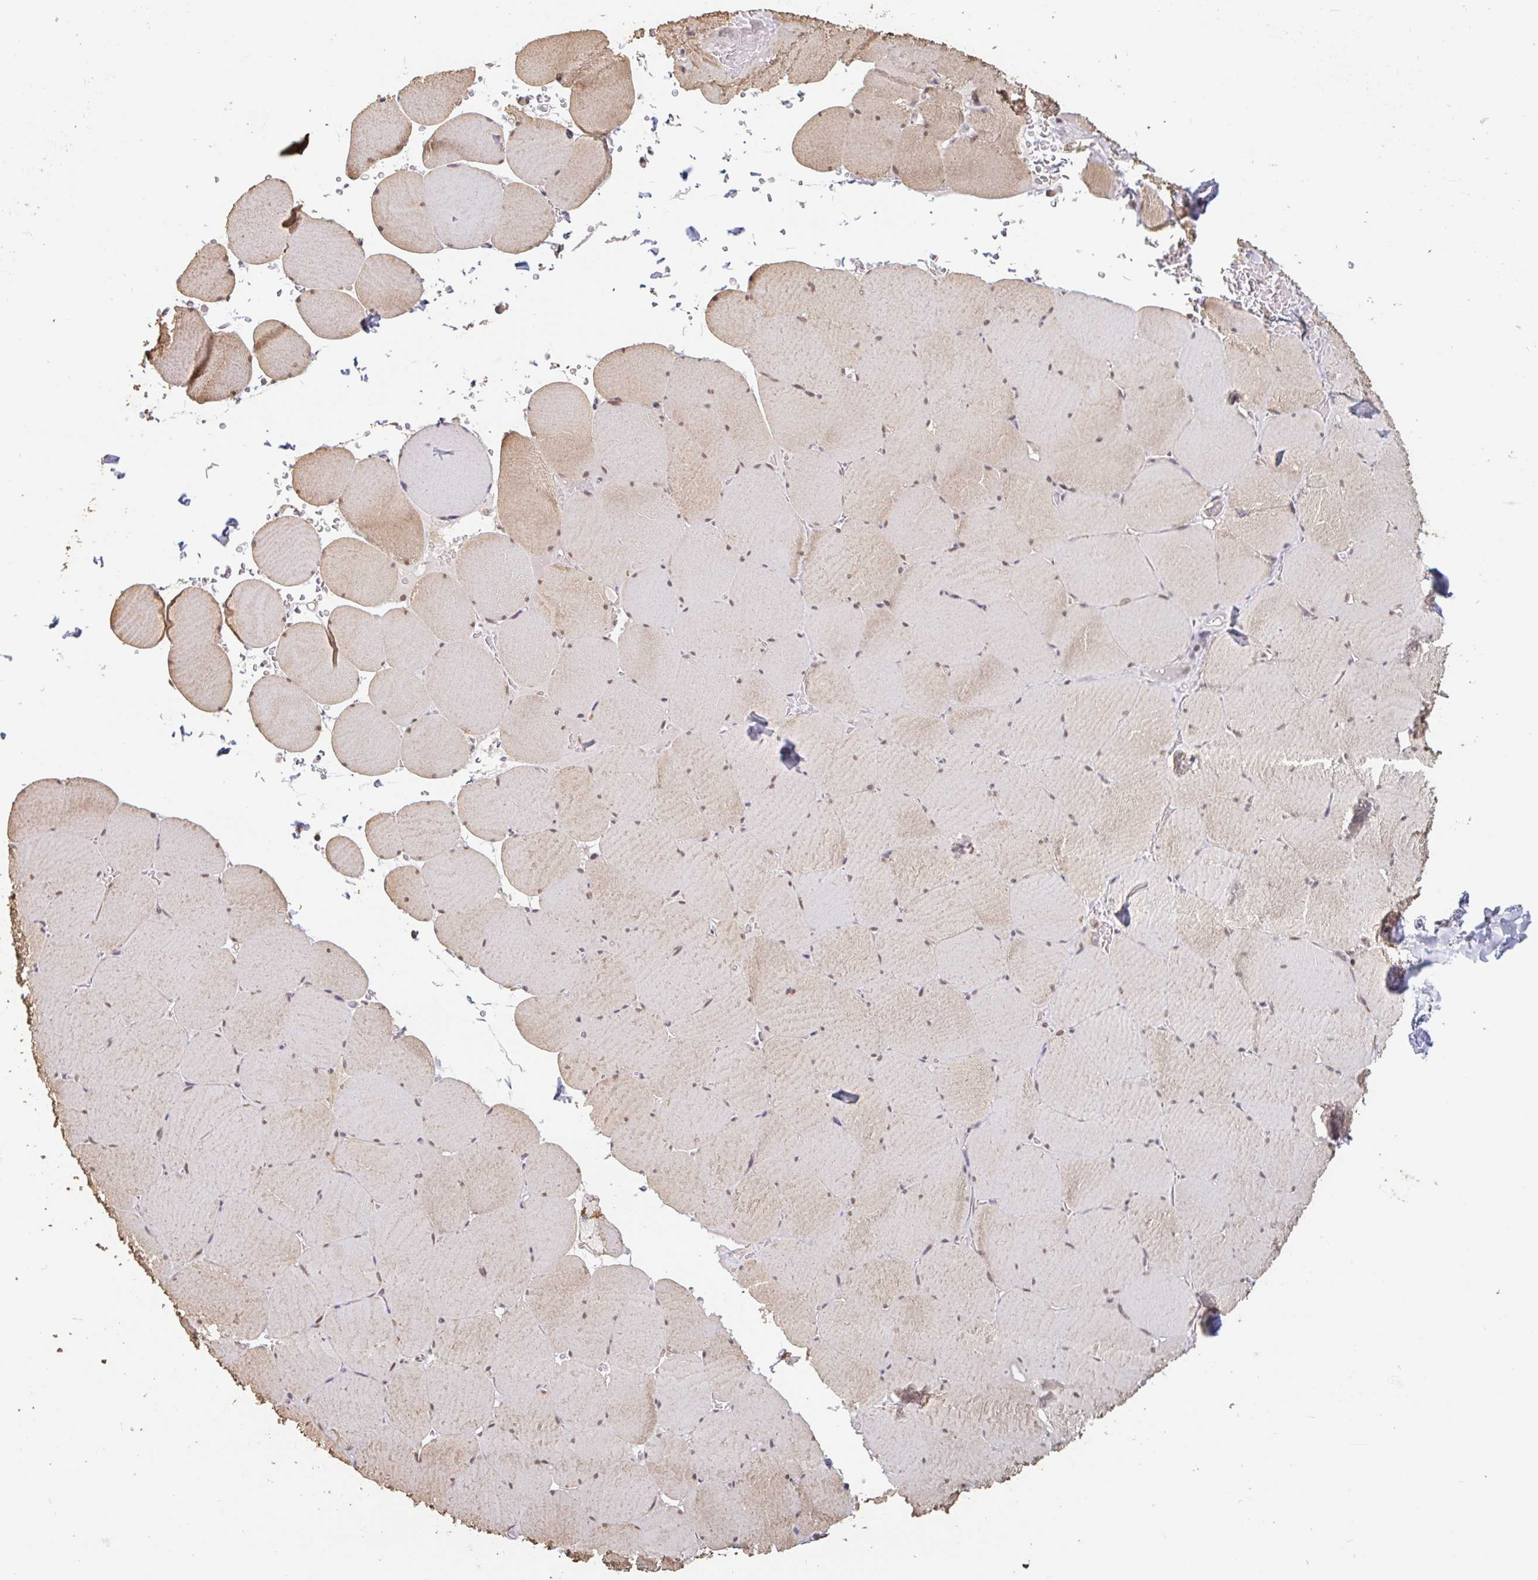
{"staining": {"intensity": "weak", "quantity": "25%-75%", "location": "cytoplasmic/membranous,nuclear"}, "tissue": "skeletal muscle", "cell_type": "Myocytes", "image_type": "normal", "snomed": [{"axis": "morphology", "description": "Normal tissue, NOS"}, {"axis": "topography", "description": "Skeletal muscle"}, {"axis": "topography", "description": "Head-Neck"}], "caption": "A photomicrograph of human skeletal muscle stained for a protein reveals weak cytoplasmic/membranous,nuclear brown staining in myocytes. (DAB (3,3'-diaminobenzidine) IHC with brightfield microscopy, high magnification).", "gene": "DR1", "patient": {"sex": "male", "age": 66}}